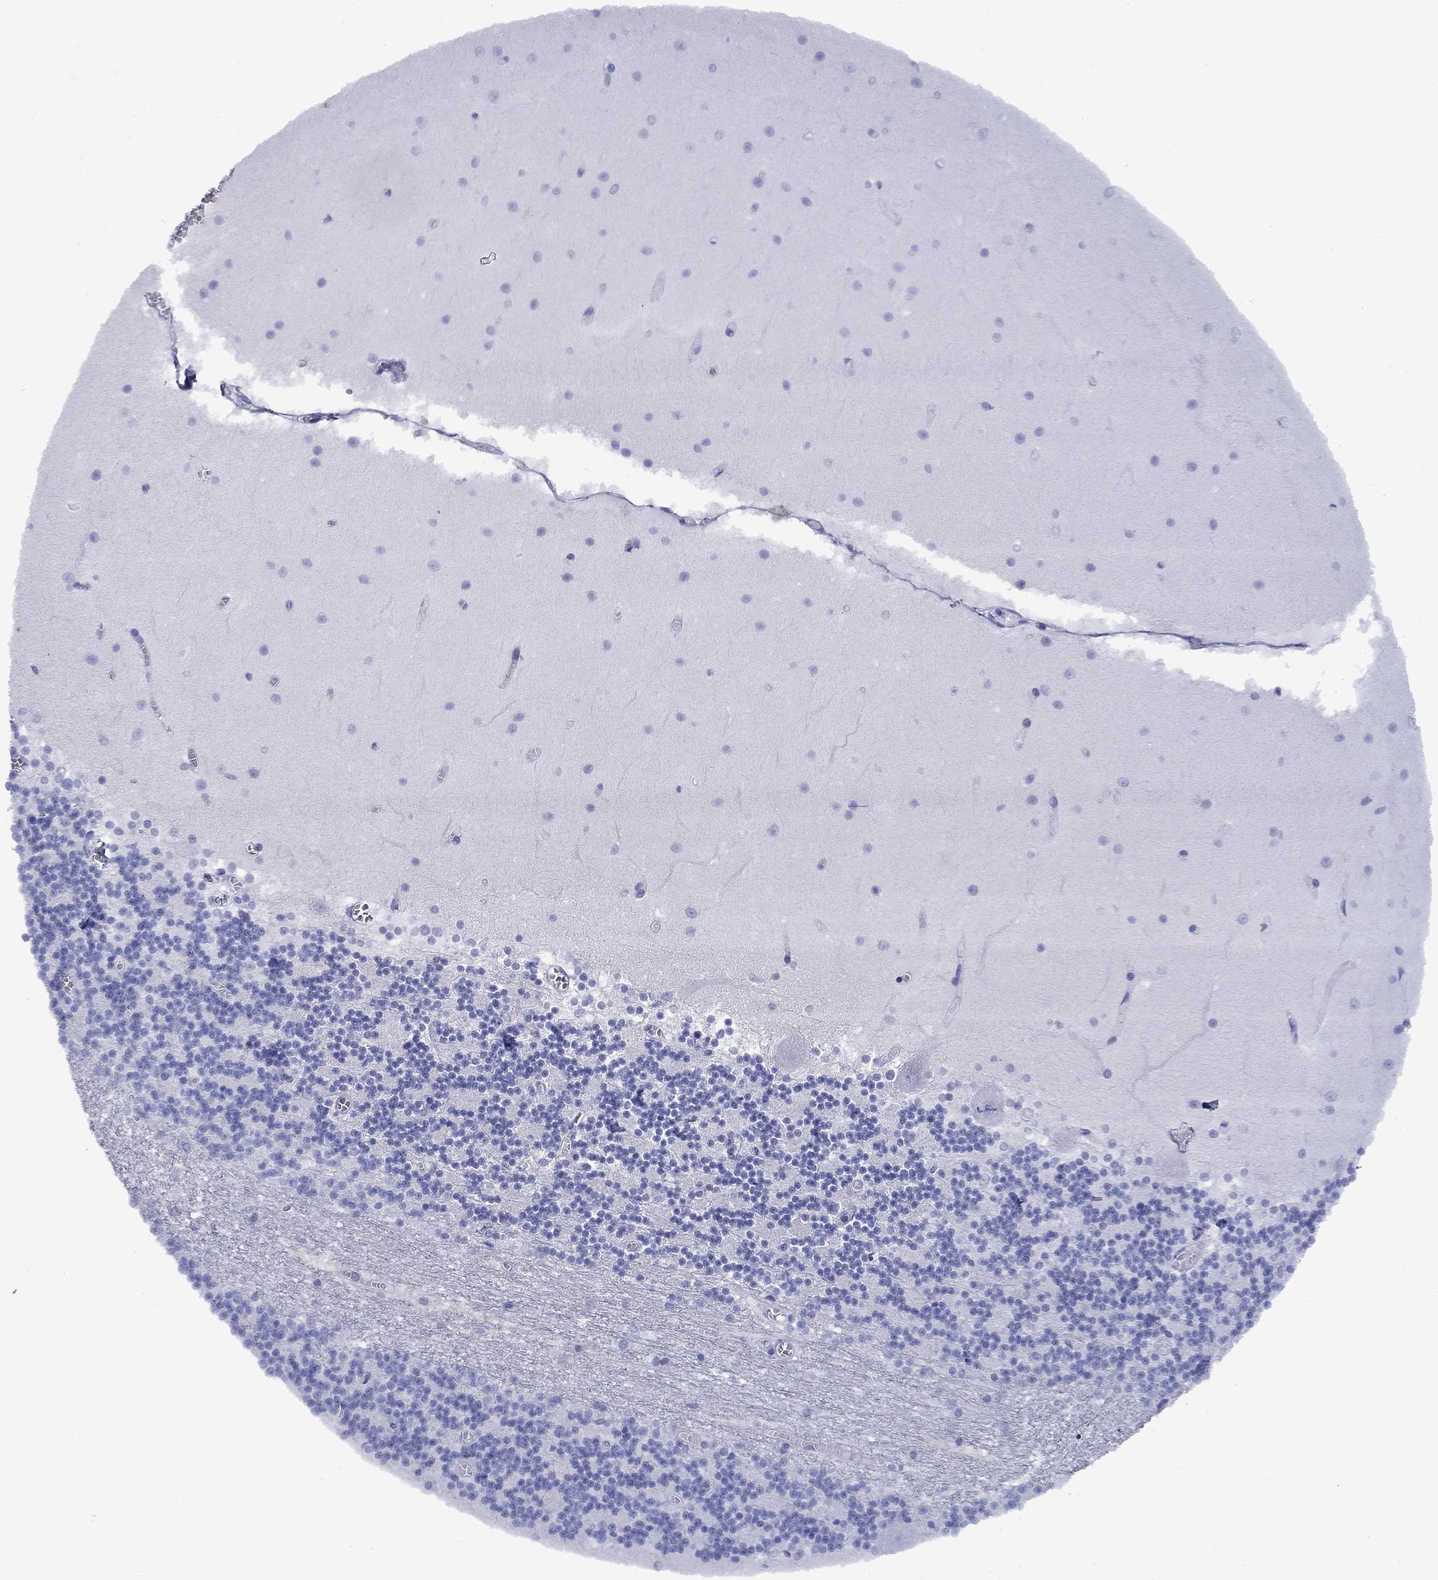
{"staining": {"intensity": "negative", "quantity": "none", "location": "none"}, "tissue": "cerebellum", "cell_type": "Cells in granular layer", "image_type": "normal", "snomed": [{"axis": "morphology", "description": "Normal tissue, NOS"}, {"axis": "topography", "description": "Cerebellum"}], "caption": "This image is of benign cerebellum stained with IHC to label a protein in brown with the nuclei are counter-stained blue. There is no positivity in cells in granular layer. (DAB (3,3'-diaminobenzidine) immunohistochemistry with hematoxylin counter stain).", "gene": "GIP", "patient": {"sex": "female", "age": 28}}